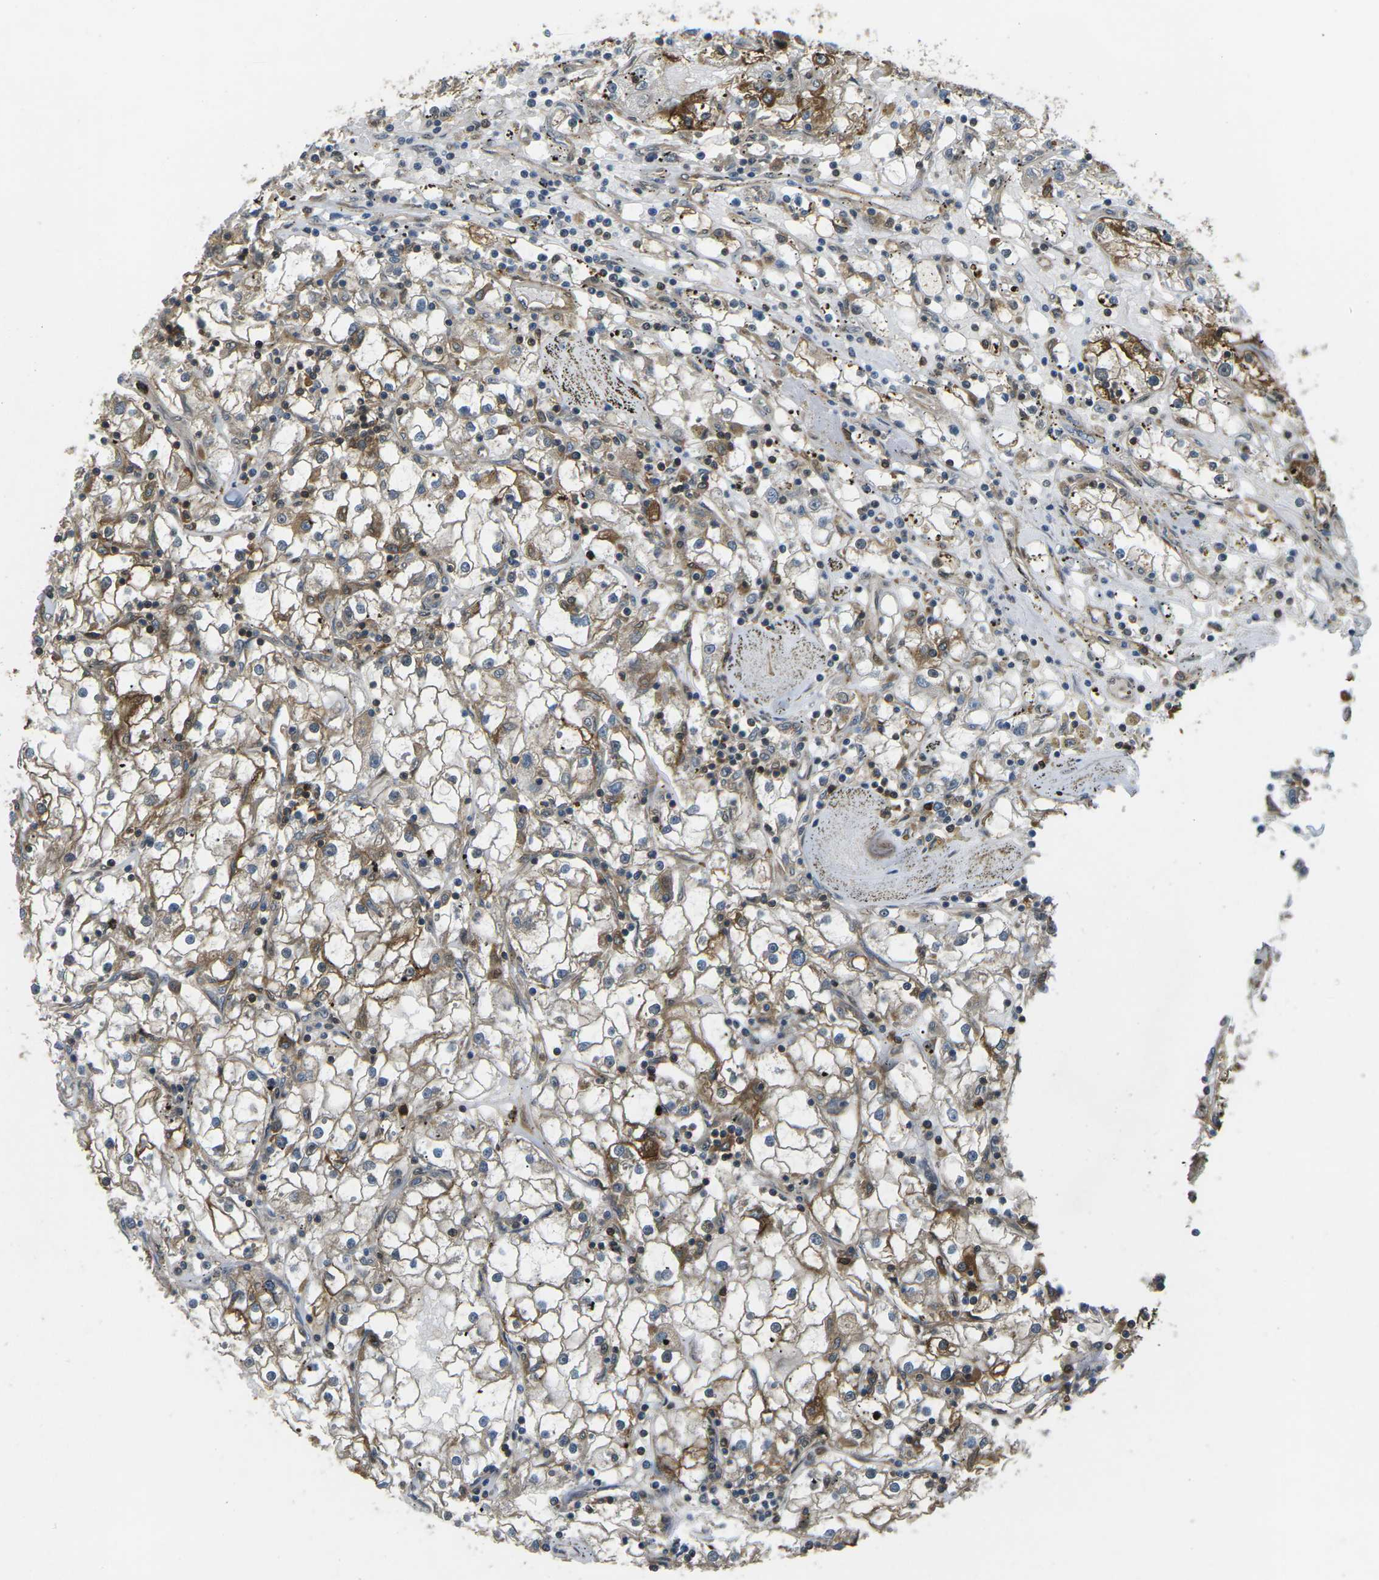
{"staining": {"intensity": "strong", "quantity": "25%-75%", "location": "cytoplasmic/membranous,nuclear"}, "tissue": "renal cancer", "cell_type": "Tumor cells", "image_type": "cancer", "snomed": [{"axis": "morphology", "description": "Adenocarcinoma, NOS"}, {"axis": "topography", "description": "Kidney"}], "caption": "A high-resolution photomicrograph shows immunohistochemistry (IHC) staining of renal cancer, which displays strong cytoplasmic/membranous and nuclear staining in about 25%-75% of tumor cells. (Brightfield microscopy of DAB IHC at high magnification).", "gene": "PIEZO2", "patient": {"sex": "male", "age": 56}}